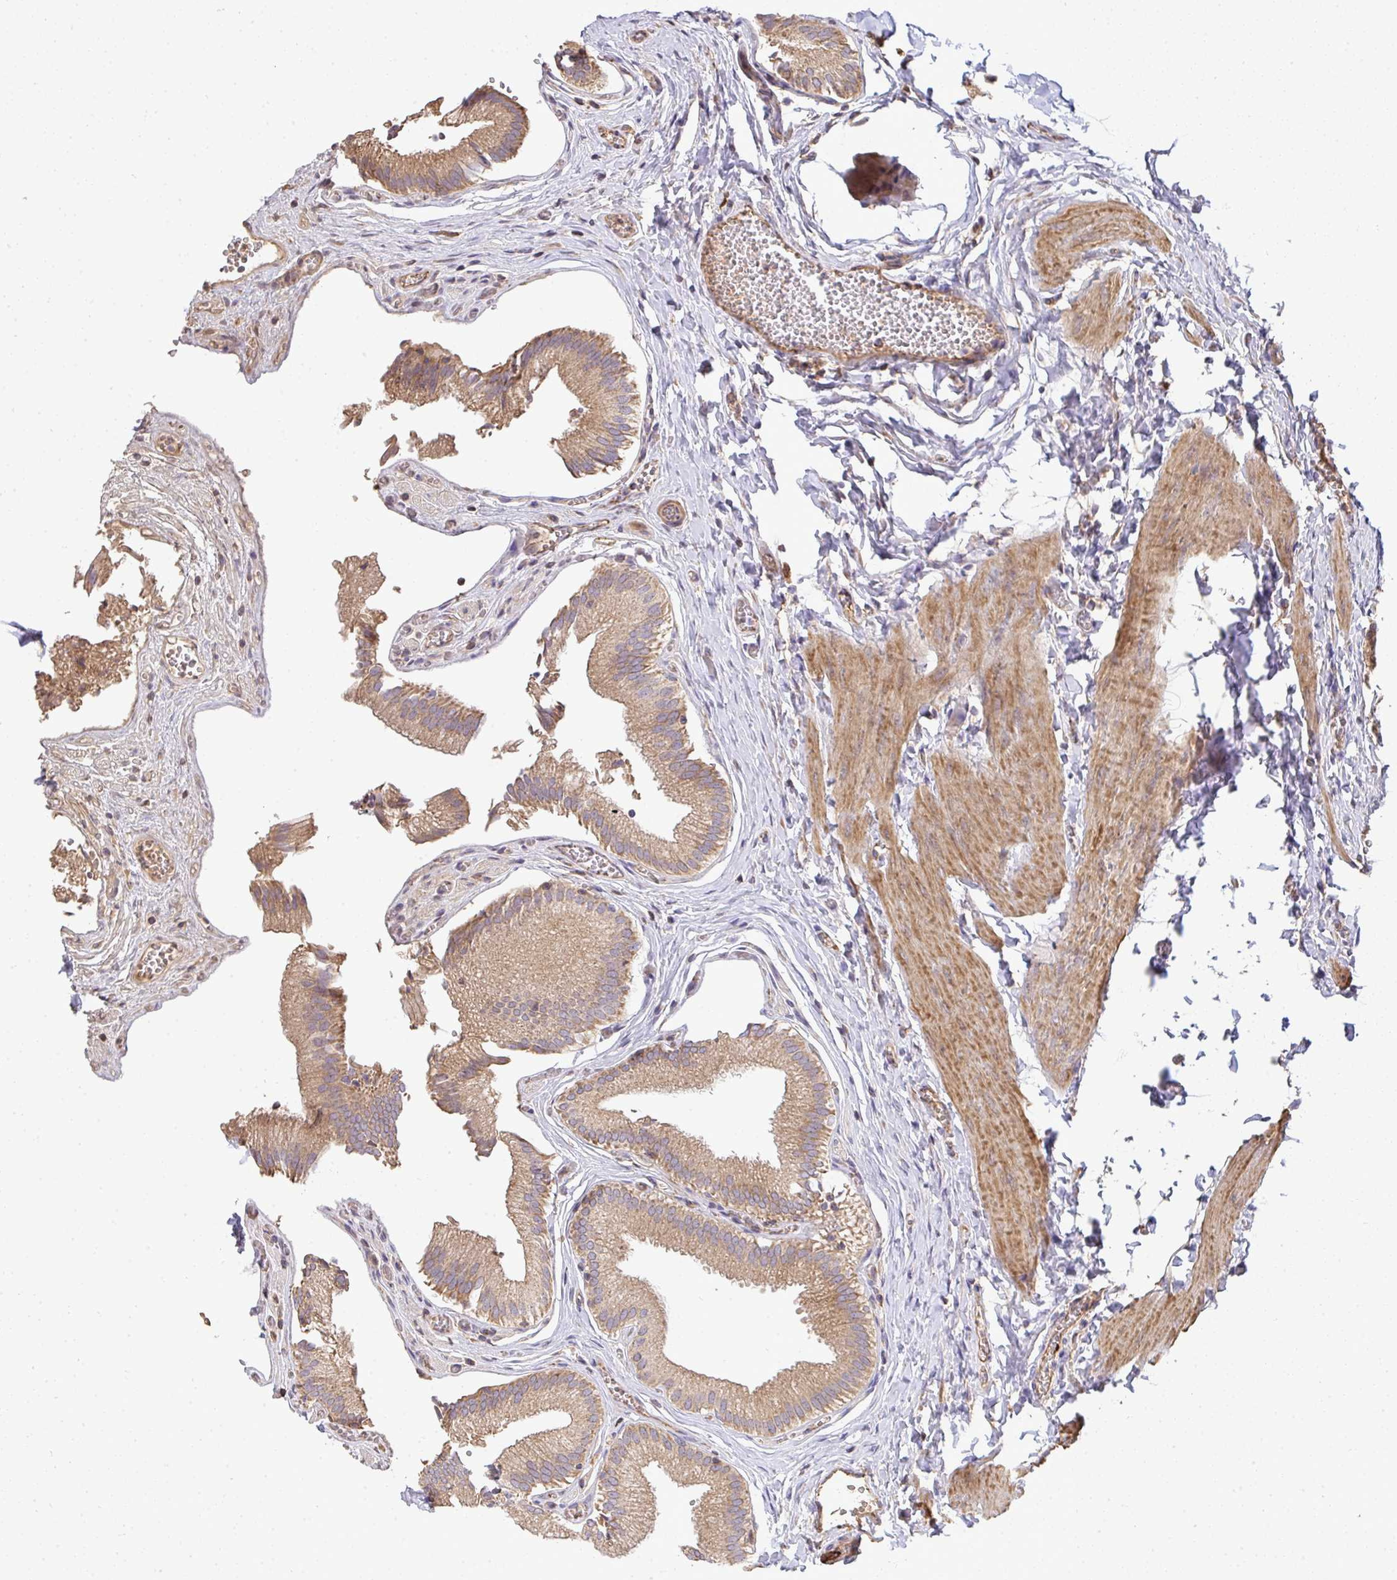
{"staining": {"intensity": "moderate", "quantity": ">75%", "location": "cytoplasmic/membranous"}, "tissue": "gallbladder", "cell_type": "Glandular cells", "image_type": "normal", "snomed": [{"axis": "morphology", "description": "Normal tissue, NOS"}, {"axis": "topography", "description": "Gallbladder"}, {"axis": "topography", "description": "Peripheral nerve tissue"}], "caption": "Unremarkable gallbladder was stained to show a protein in brown. There is medium levels of moderate cytoplasmic/membranous staining in approximately >75% of glandular cells. (DAB (3,3'-diaminobenzidine) = brown stain, brightfield microscopy at high magnification).", "gene": "B4GALT6", "patient": {"sex": "male", "age": 17}}